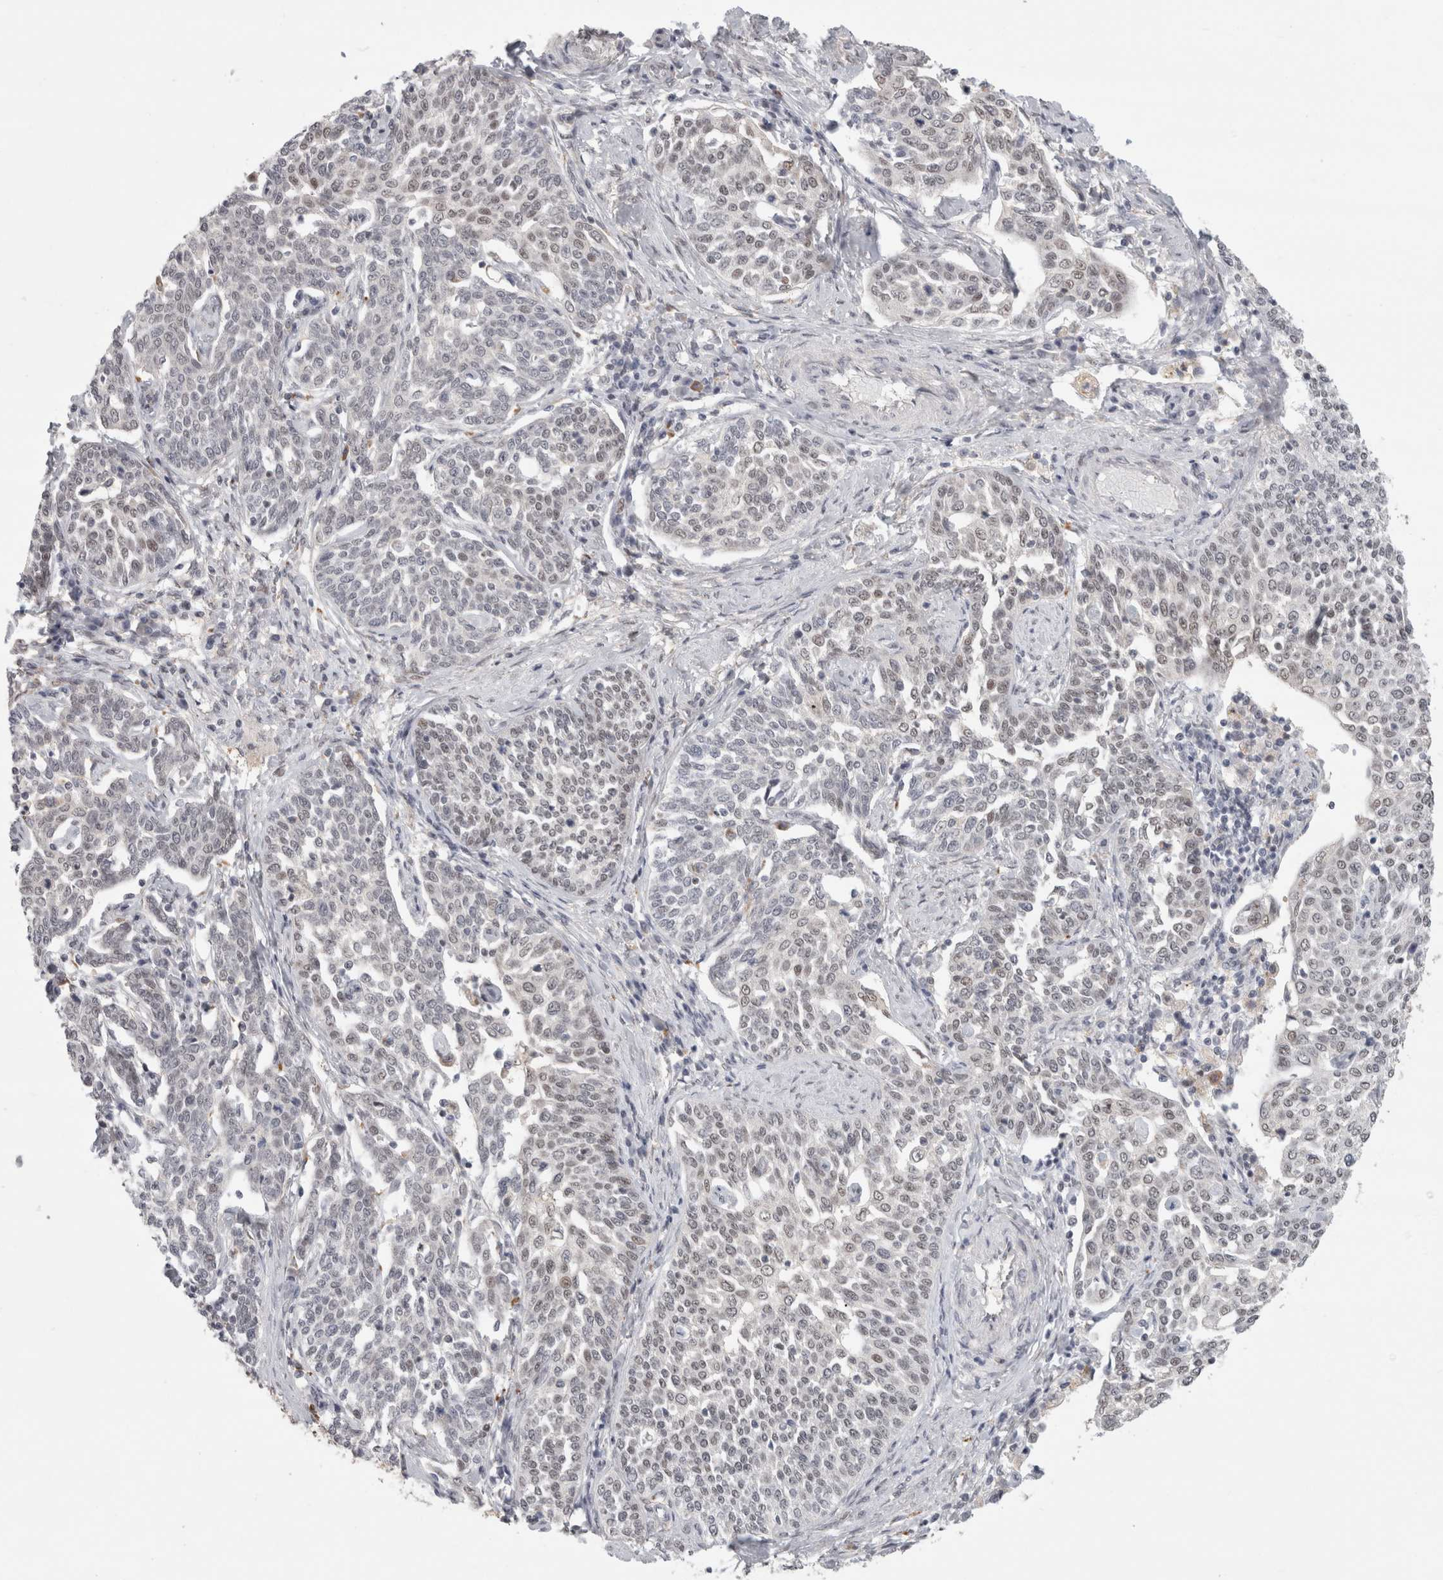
{"staining": {"intensity": "negative", "quantity": "none", "location": "none"}, "tissue": "cervical cancer", "cell_type": "Tumor cells", "image_type": "cancer", "snomed": [{"axis": "morphology", "description": "Squamous cell carcinoma, NOS"}, {"axis": "topography", "description": "Cervix"}], "caption": "DAB (3,3'-diaminobenzidine) immunohistochemical staining of human cervical cancer (squamous cell carcinoma) exhibits no significant positivity in tumor cells.", "gene": "SENP6", "patient": {"sex": "female", "age": 34}}